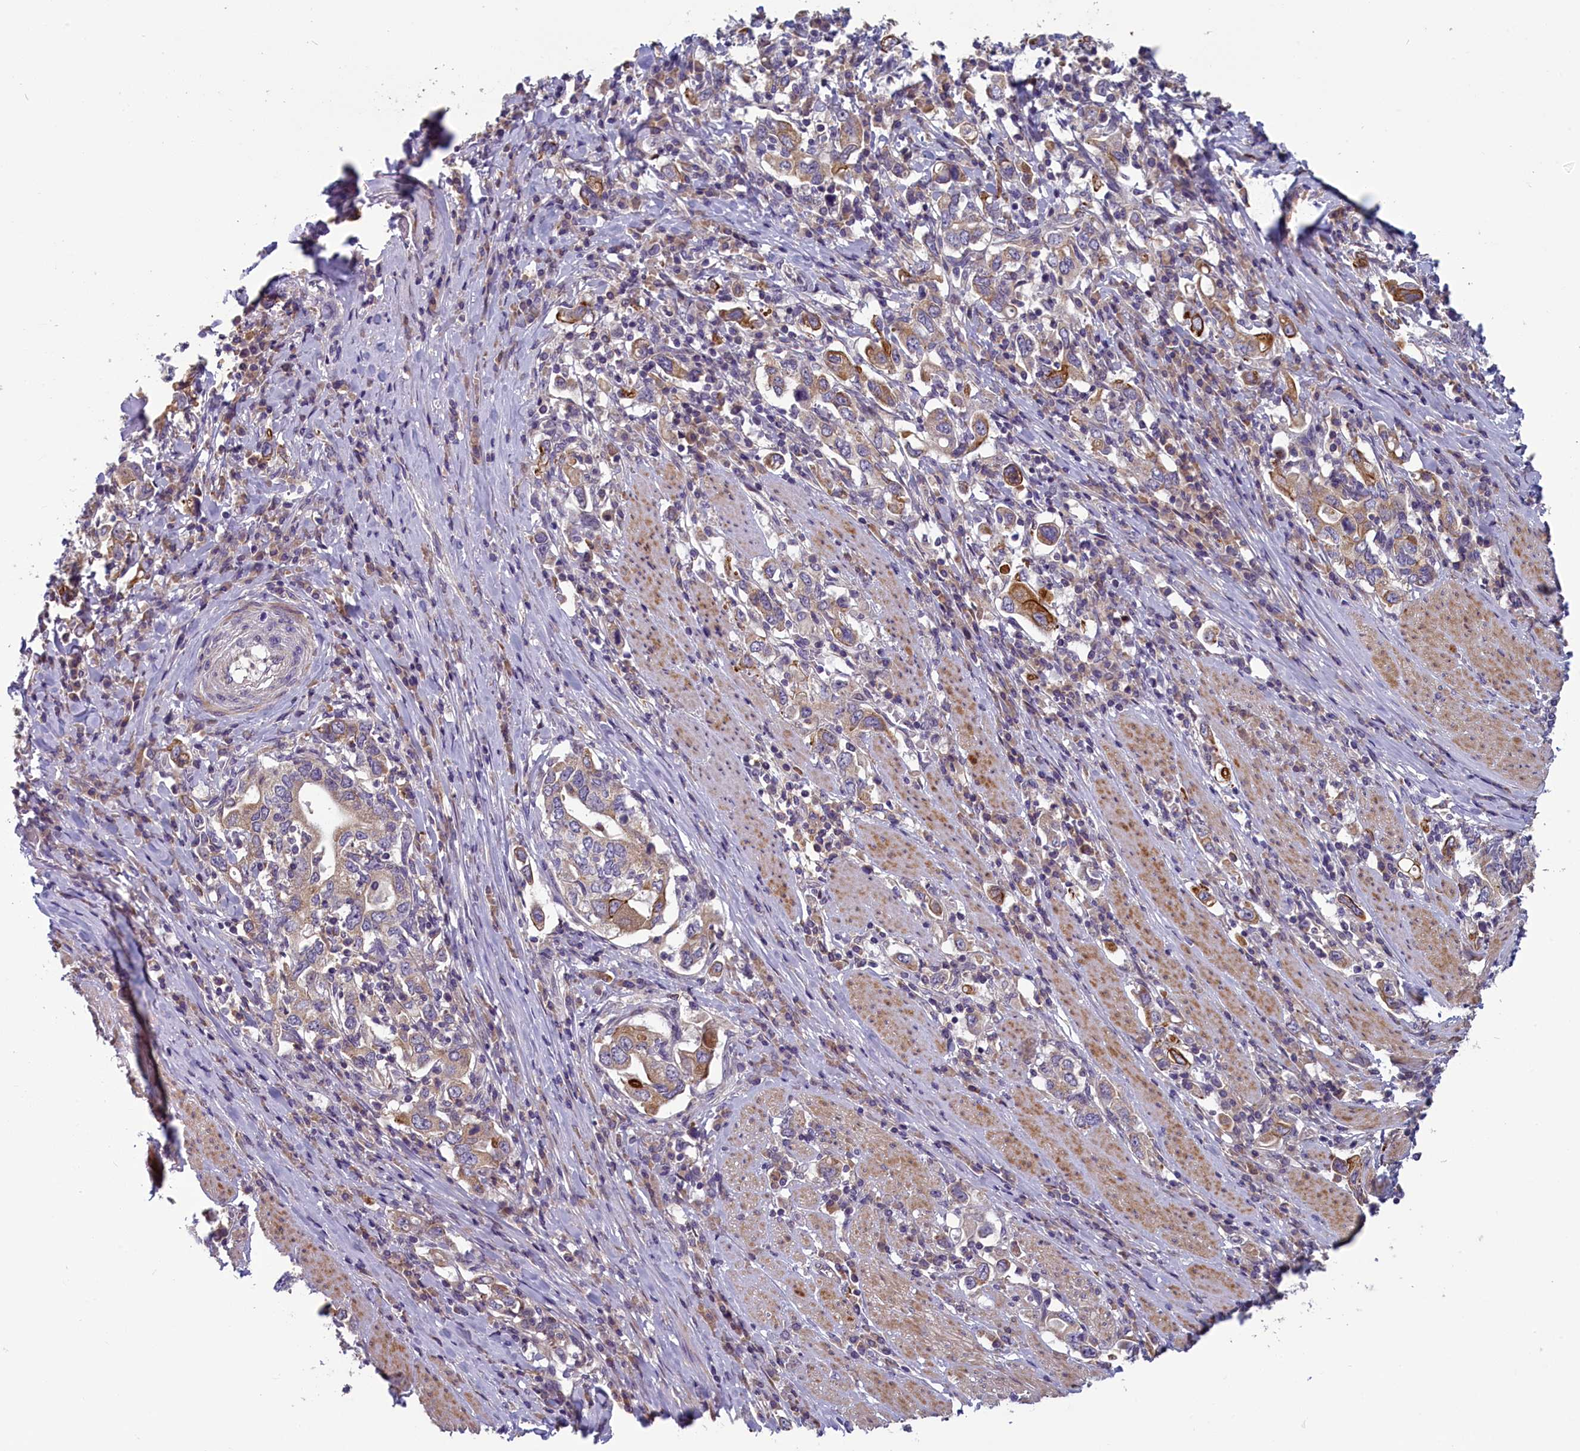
{"staining": {"intensity": "moderate", "quantity": "<25%", "location": "cytoplasmic/membranous"}, "tissue": "stomach cancer", "cell_type": "Tumor cells", "image_type": "cancer", "snomed": [{"axis": "morphology", "description": "Adenocarcinoma, NOS"}, {"axis": "topography", "description": "Stomach, upper"}, {"axis": "topography", "description": "Stomach"}], "caption": "A low amount of moderate cytoplasmic/membranous positivity is seen in about <25% of tumor cells in stomach cancer (adenocarcinoma) tissue.", "gene": "ANKRD39", "patient": {"sex": "male", "age": 62}}